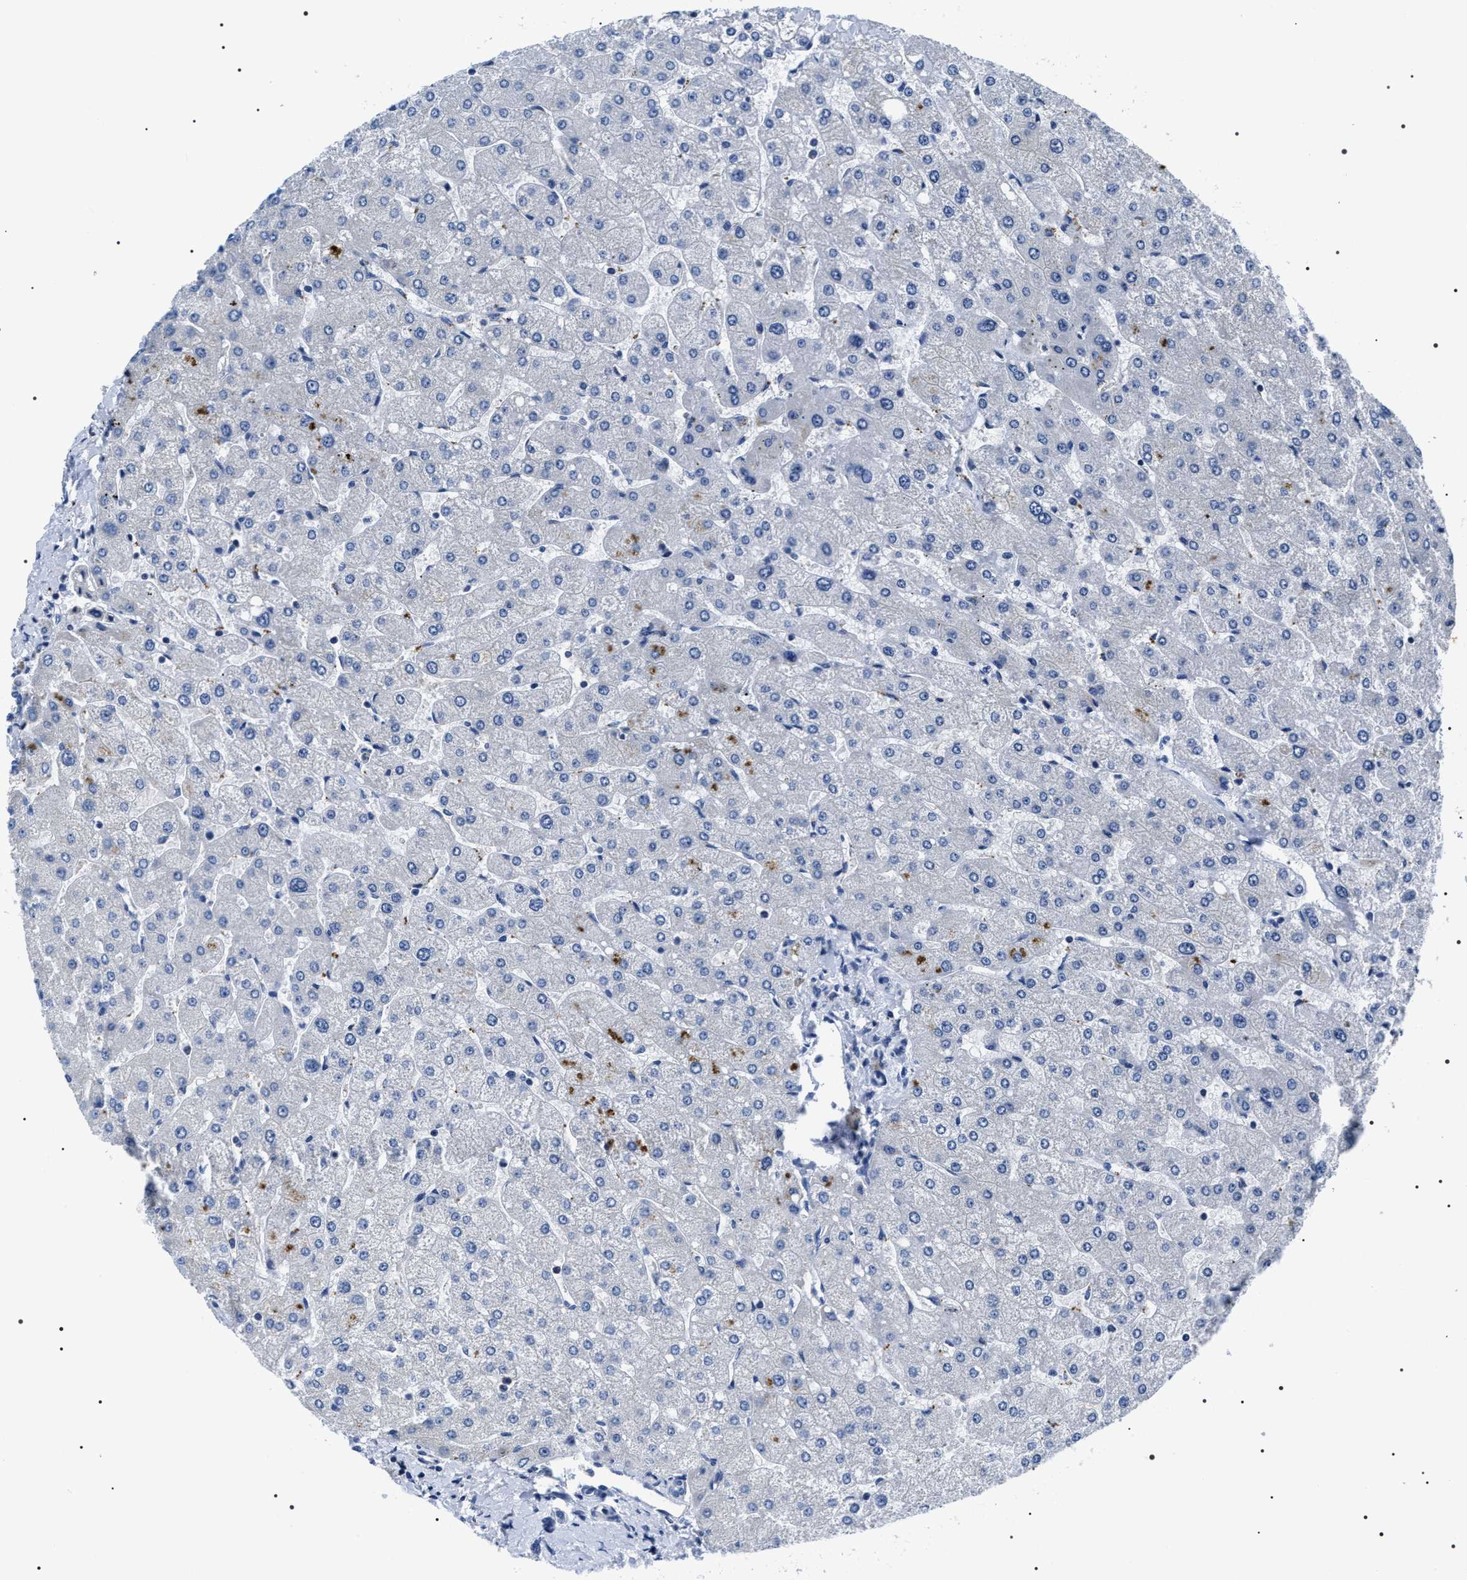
{"staining": {"intensity": "negative", "quantity": "none", "location": "none"}, "tissue": "liver", "cell_type": "Cholangiocytes", "image_type": "normal", "snomed": [{"axis": "morphology", "description": "Normal tissue, NOS"}, {"axis": "topography", "description": "Liver"}], "caption": "A high-resolution image shows immunohistochemistry staining of unremarkable liver, which exhibits no significant staining in cholangiocytes.", "gene": "NTMT1", "patient": {"sex": "male", "age": 55}}